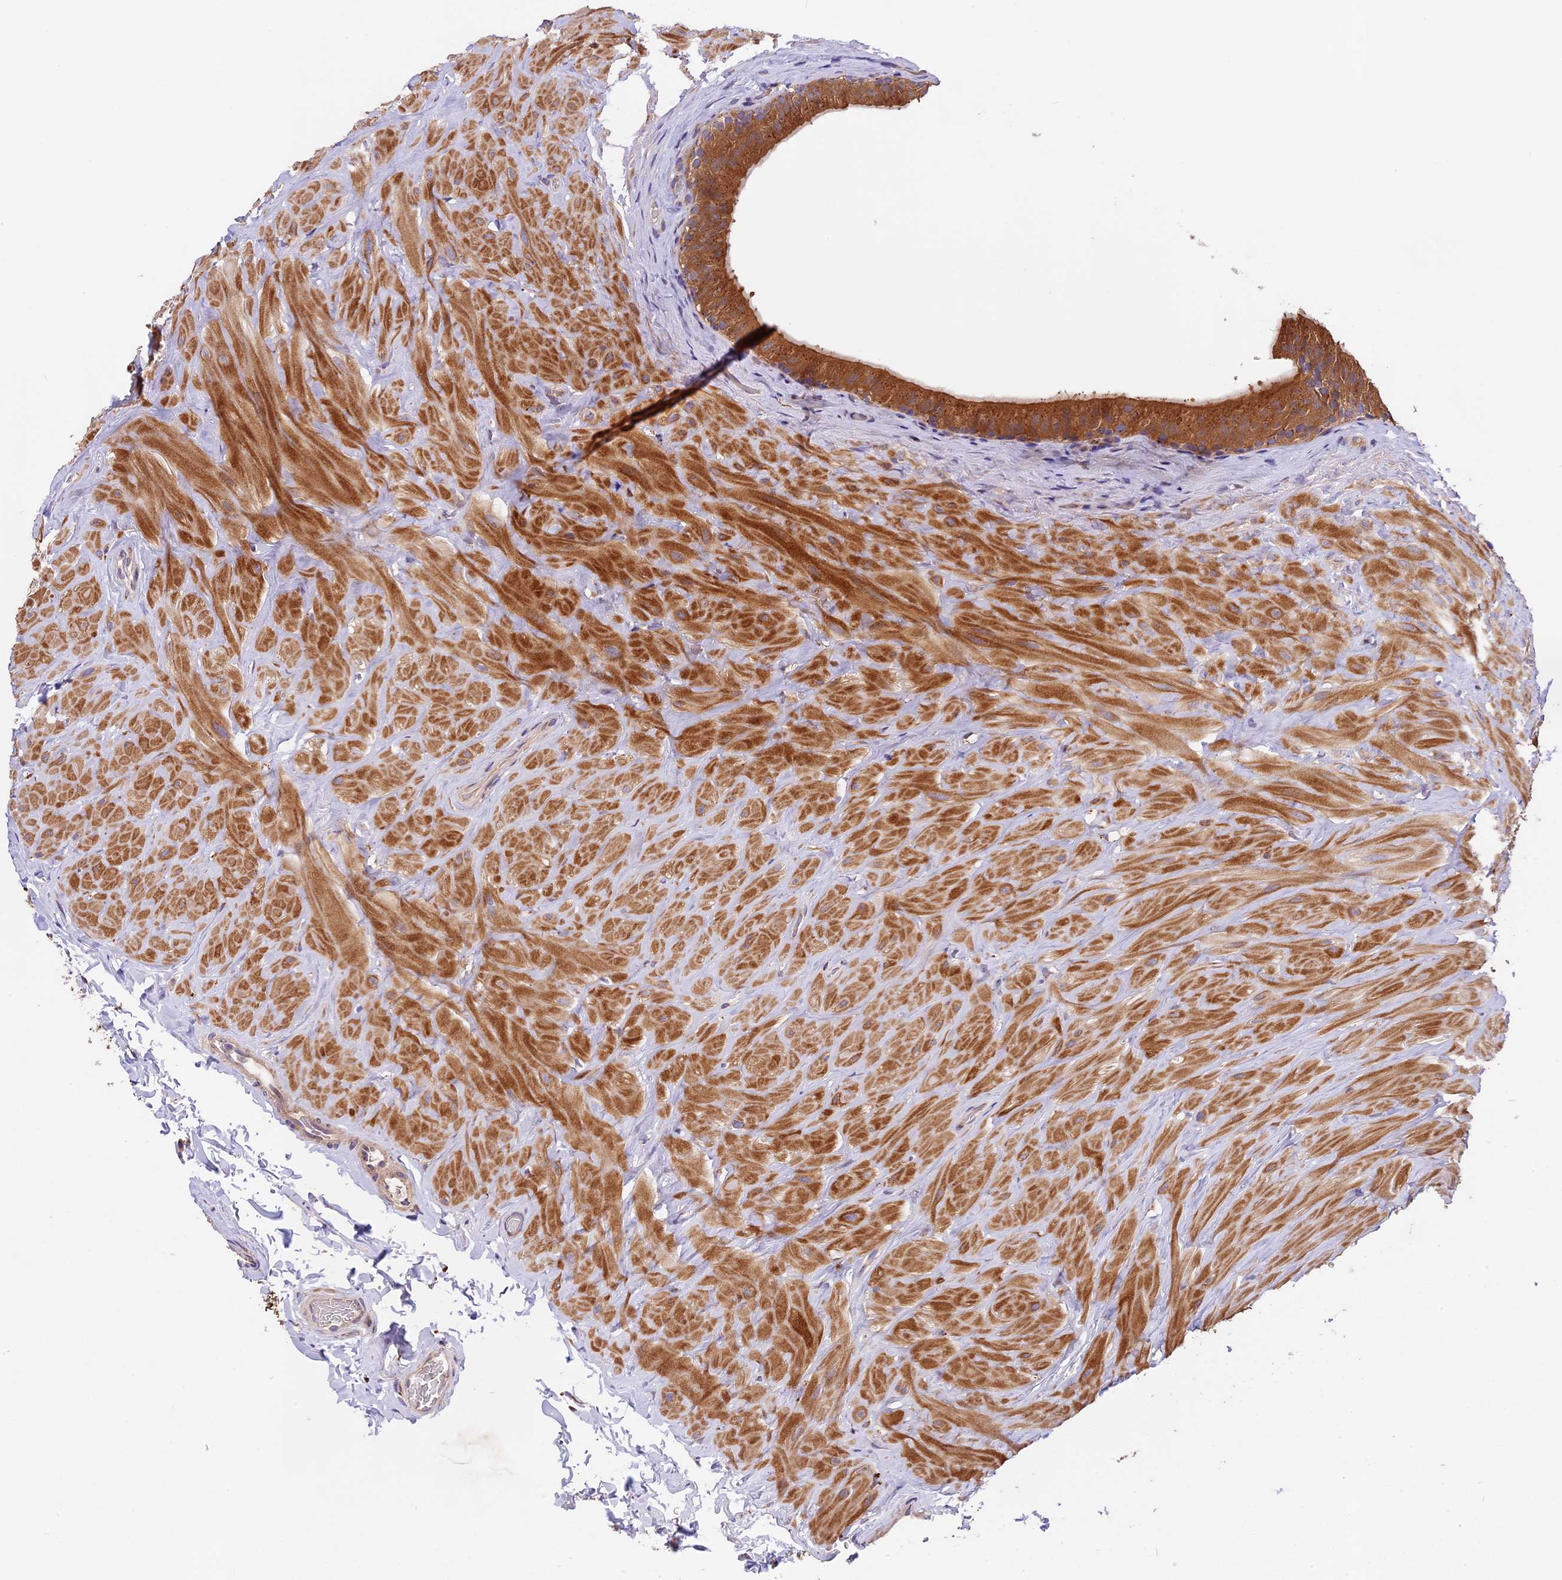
{"staining": {"intensity": "strong", "quantity": ">75%", "location": "cytoplasmic/membranous"}, "tissue": "epididymis", "cell_type": "Glandular cells", "image_type": "normal", "snomed": [{"axis": "morphology", "description": "Normal tissue, NOS"}, {"axis": "topography", "description": "Soft tissue"}, {"axis": "topography", "description": "Vascular tissue"}, {"axis": "topography", "description": "Epididymis"}], "caption": "Immunohistochemical staining of benign epididymis shows strong cytoplasmic/membranous protein expression in about >75% of glandular cells.", "gene": "COPE", "patient": {"sex": "male", "age": 49}}